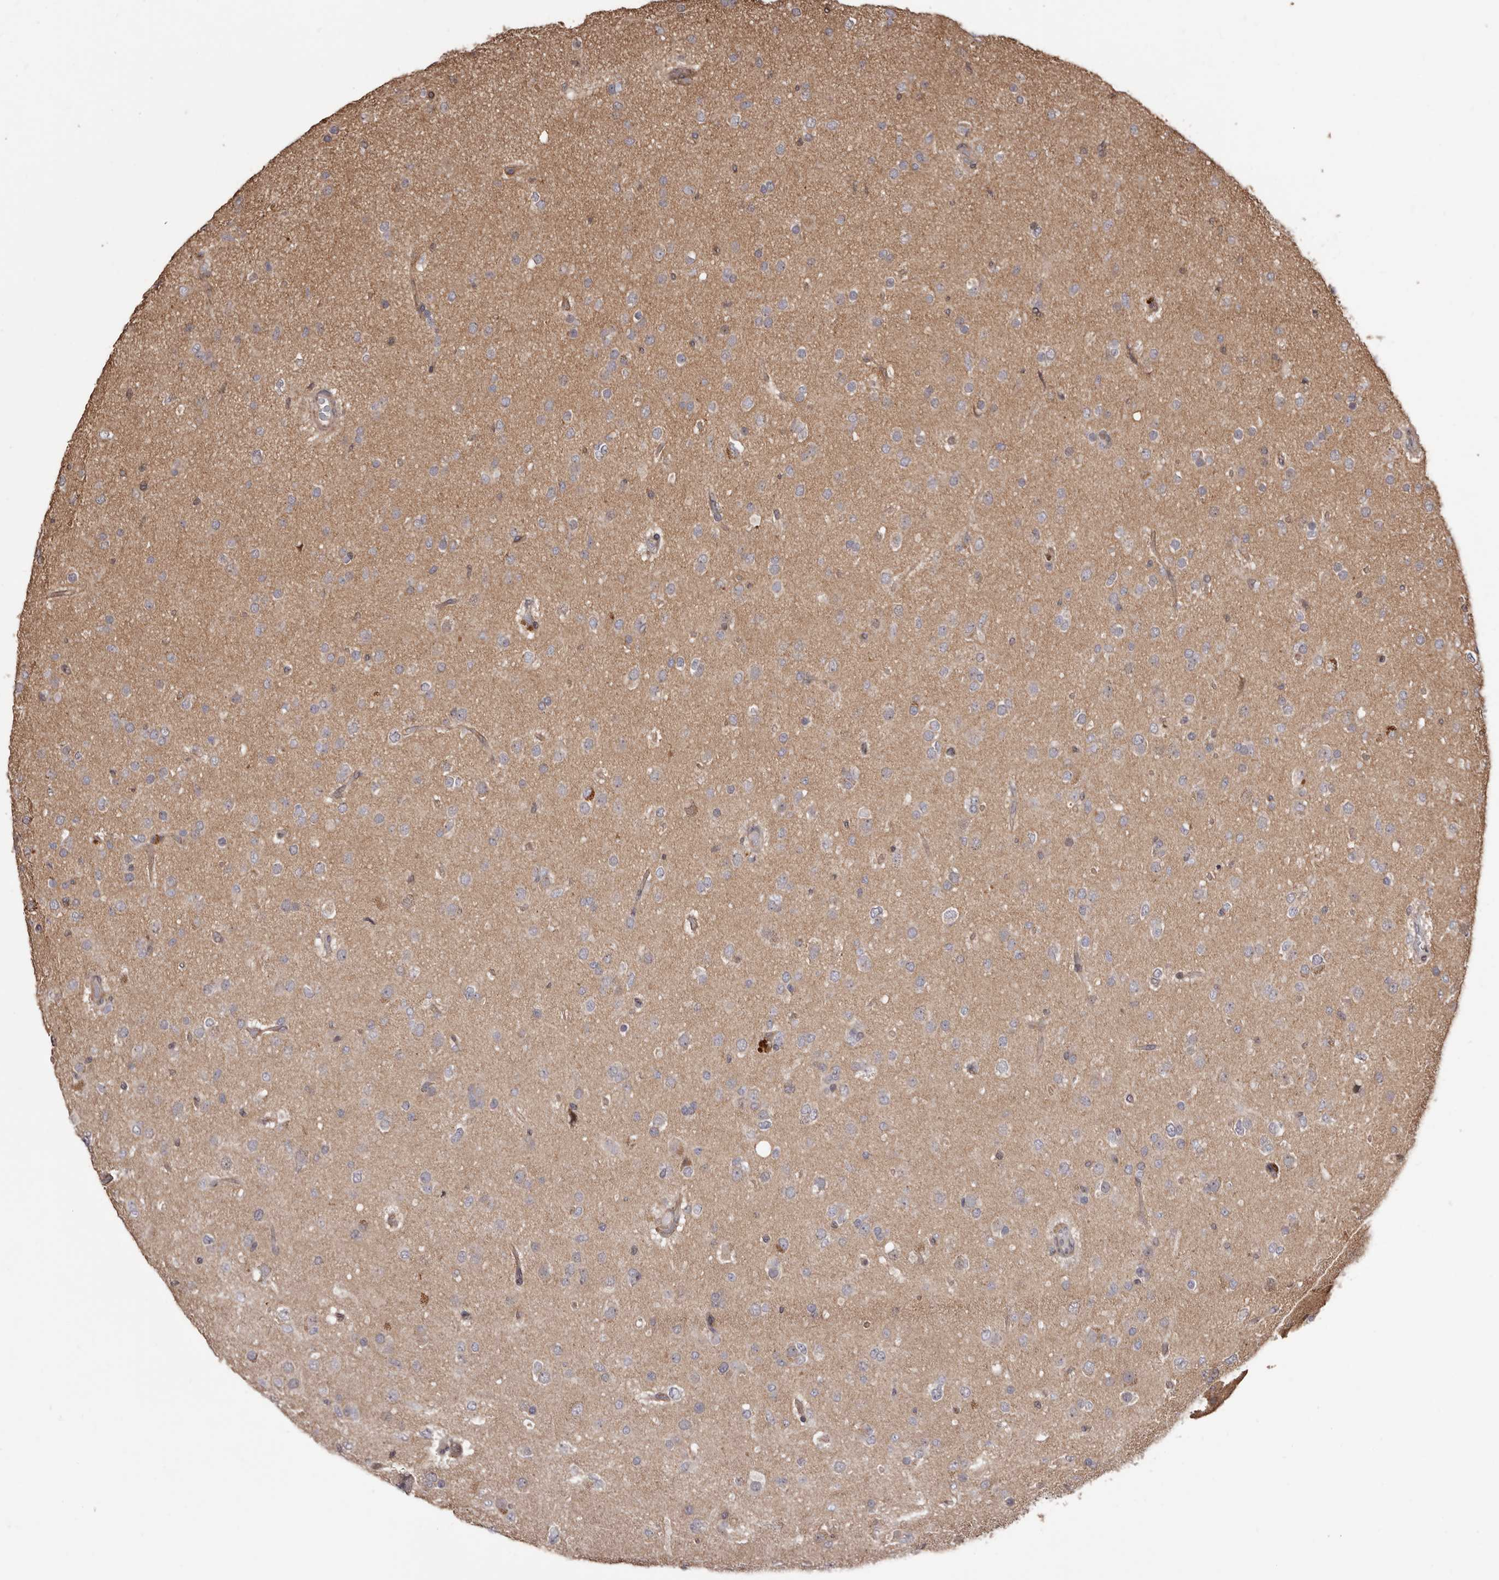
{"staining": {"intensity": "weak", "quantity": "<25%", "location": "cytoplasmic/membranous"}, "tissue": "glioma", "cell_type": "Tumor cells", "image_type": "cancer", "snomed": [{"axis": "morphology", "description": "Glioma, malignant, Low grade"}, {"axis": "topography", "description": "Brain"}], "caption": "An immunohistochemistry histopathology image of malignant glioma (low-grade) is shown. There is no staining in tumor cells of malignant glioma (low-grade).", "gene": "ZCCHC7", "patient": {"sex": "male", "age": 65}}